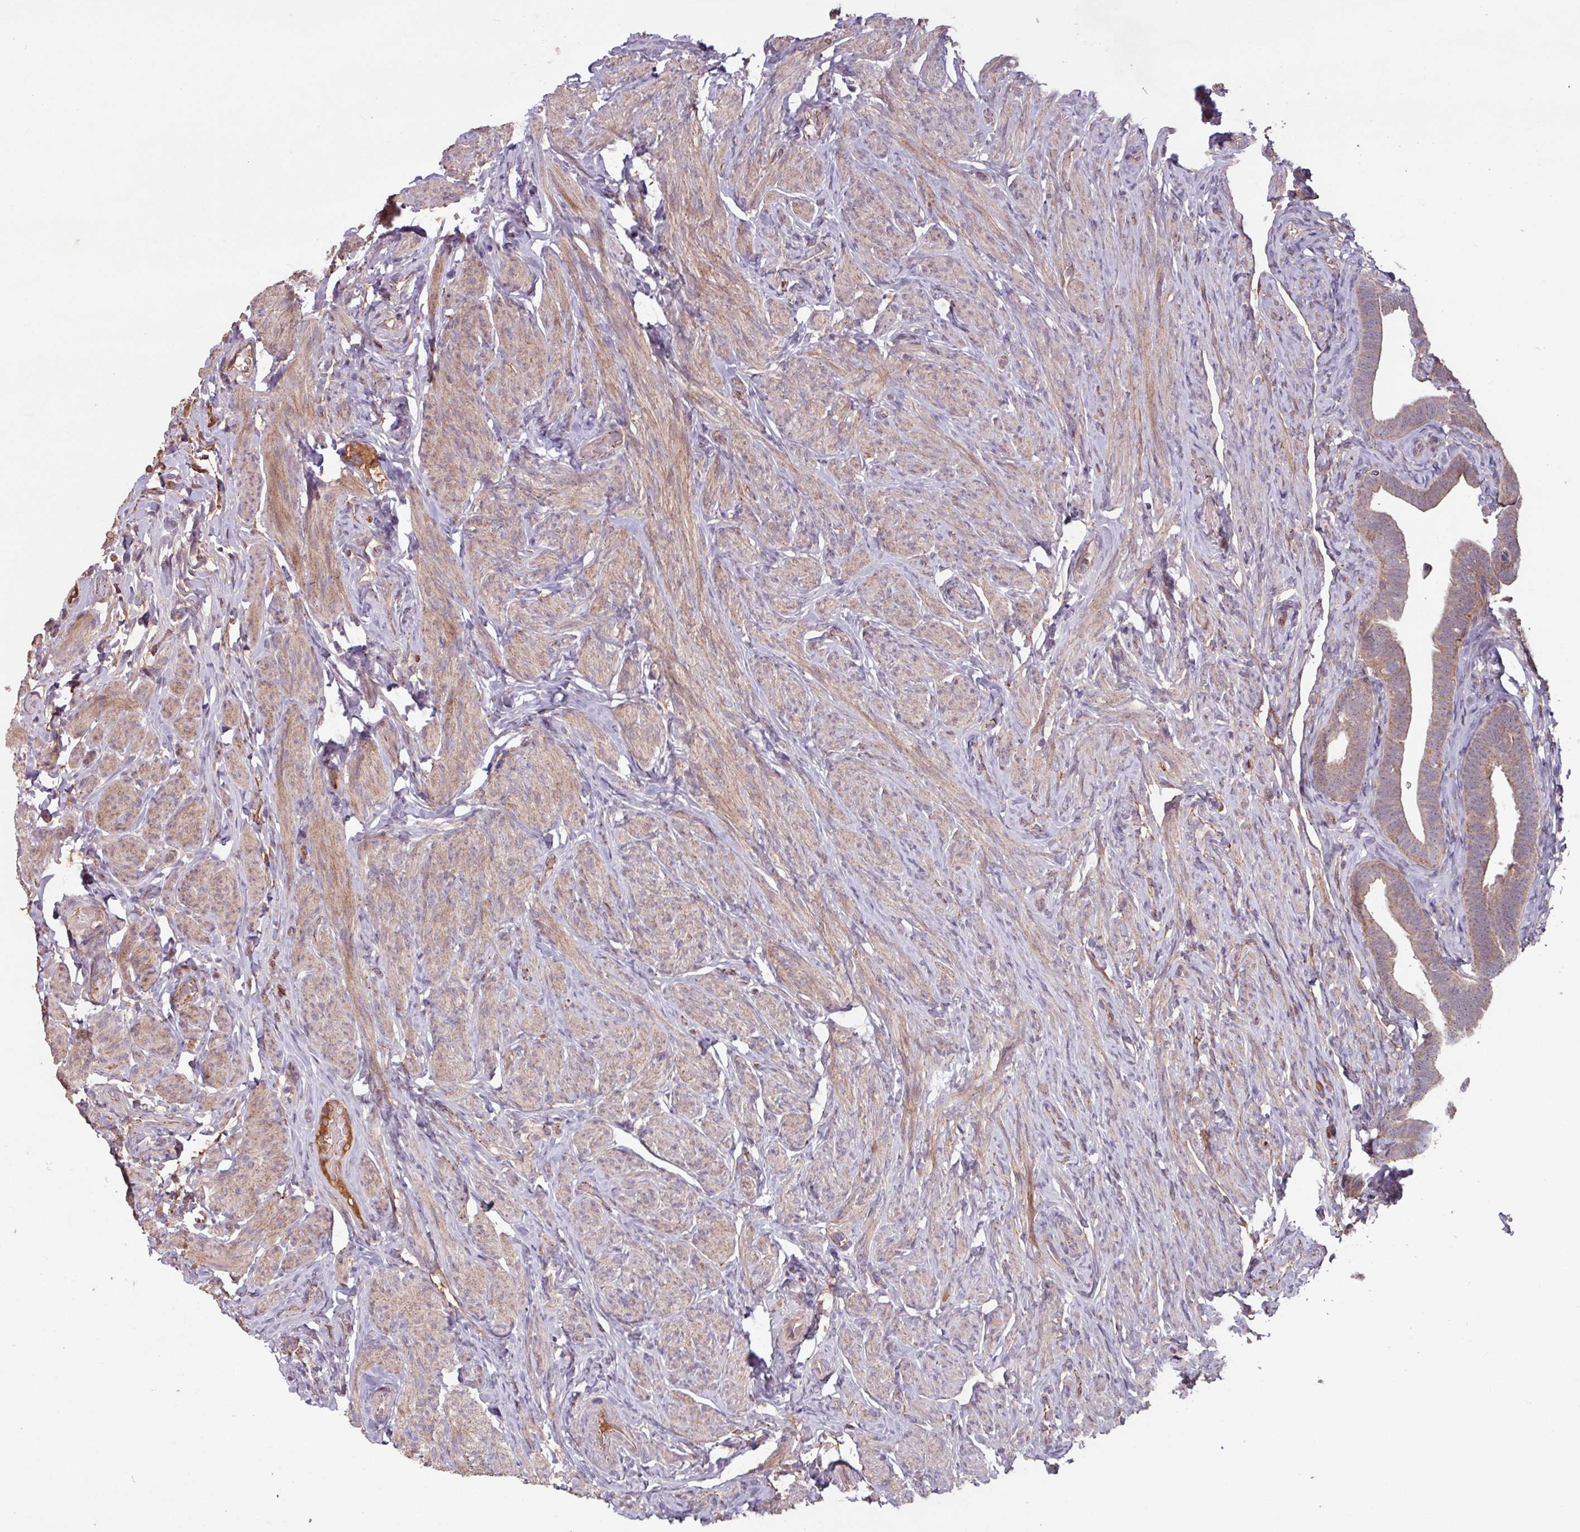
{"staining": {"intensity": "moderate", "quantity": "25%-75%", "location": "cytoplasmic/membranous"}, "tissue": "fallopian tube", "cell_type": "Glandular cells", "image_type": "normal", "snomed": [{"axis": "morphology", "description": "Normal tissue, NOS"}, {"axis": "topography", "description": "Fallopian tube"}], "caption": "Fallopian tube stained with immunohistochemistry (IHC) exhibits moderate cytoplasmic/membranous positivity in about 25%-75% of glandular cells.", "gene": "TMEM88", "patient": {"sex": "female", "age": 69}}